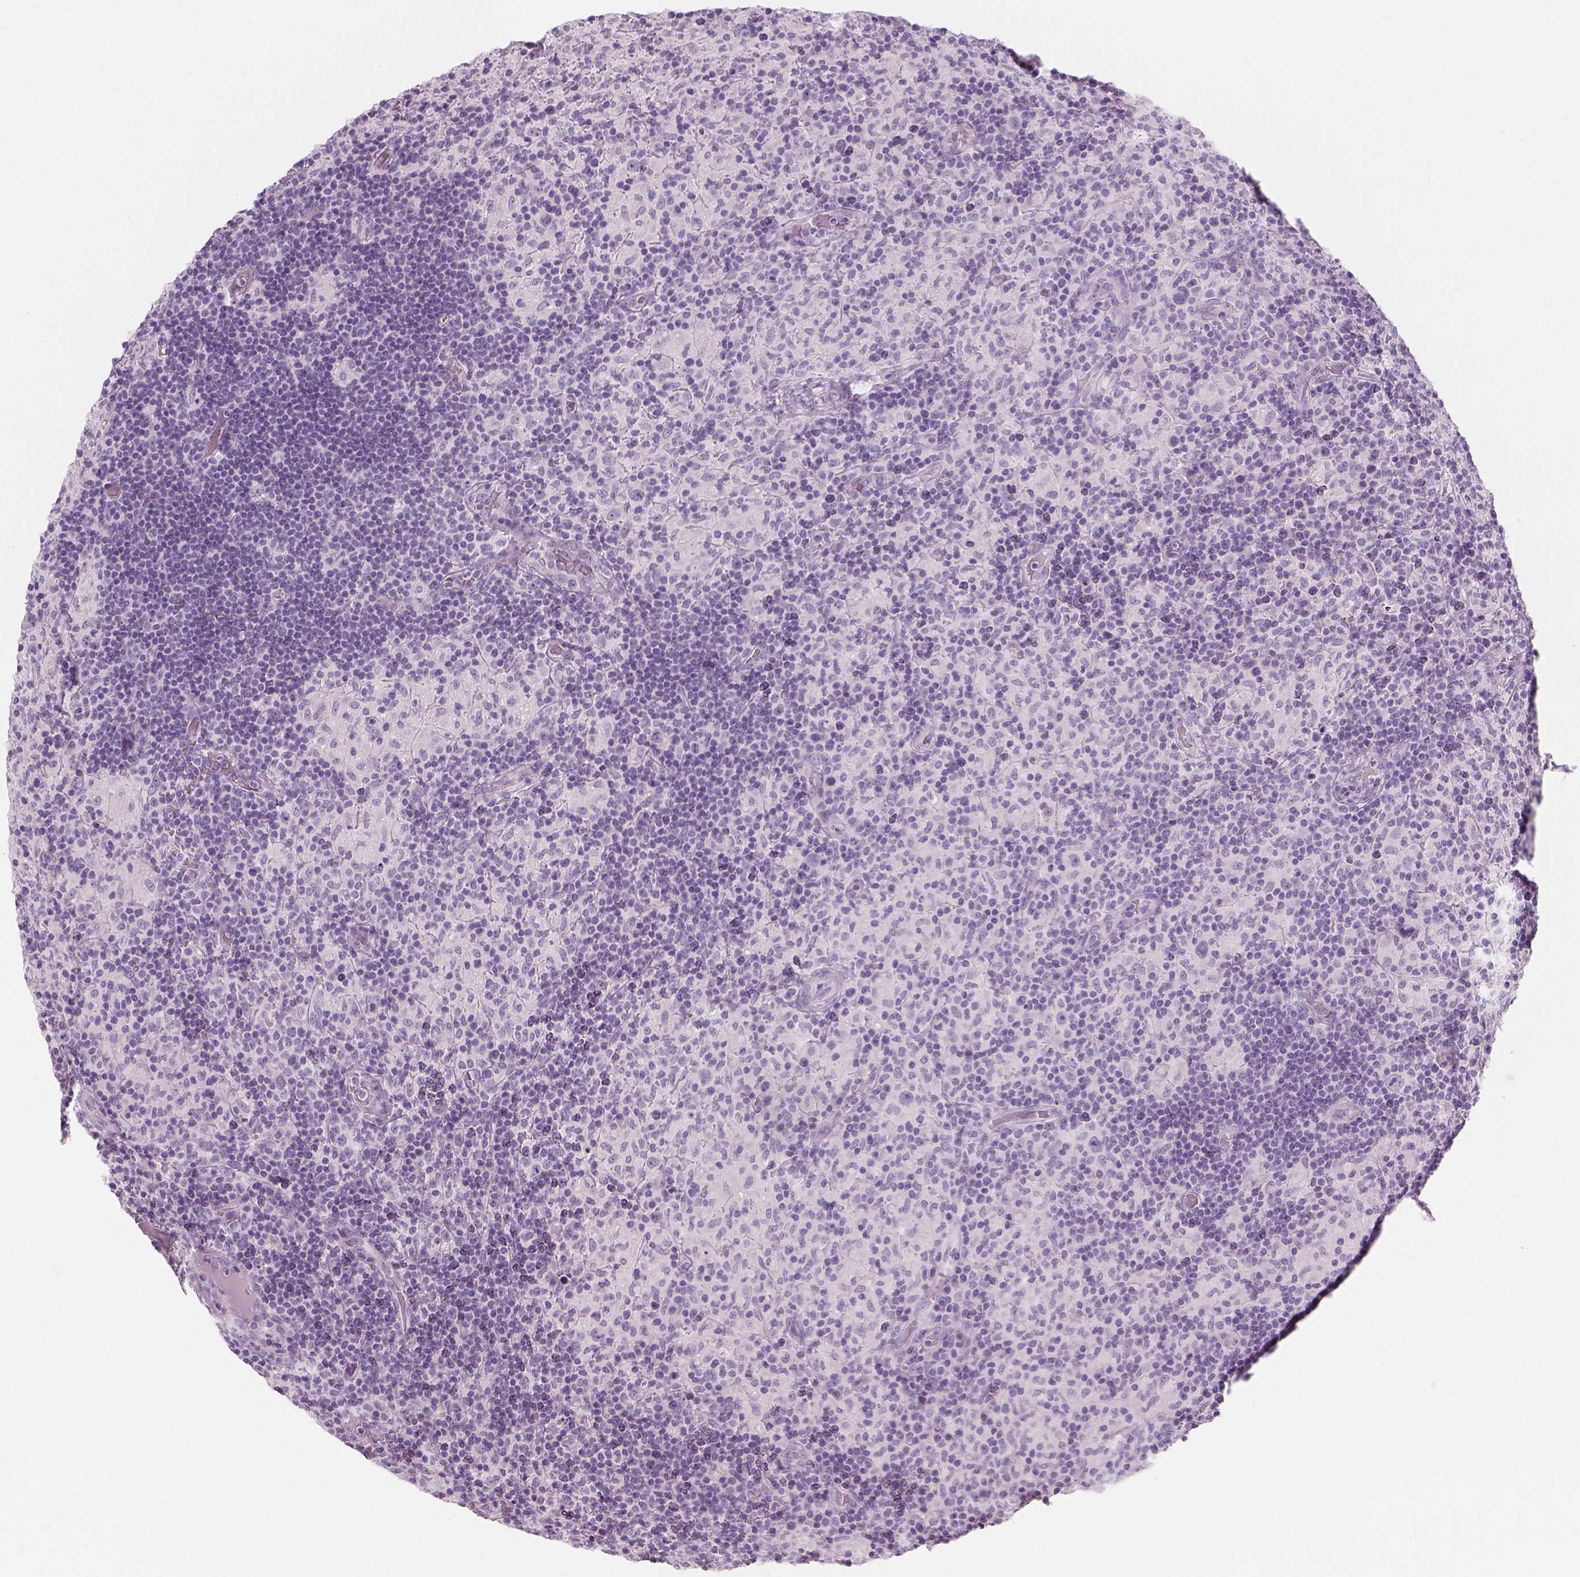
{"staining": {"intensity": "negative", "quantity": "none", "location": "none"}, "tissue": "lymphoma", "cell_type": "Tumor cells", "image_type": "cancer", "snomed": [{"axis": "morphology", "description": "Hodgkin's disease, NOS"}, {"axis": "topography", "description": "Lymph node"}], "caption": "The micrograph shows no staining of tumor cells in Hodgkin's disease.", "gene": "TH", "patient": {"sex": "male", "age": 70}}